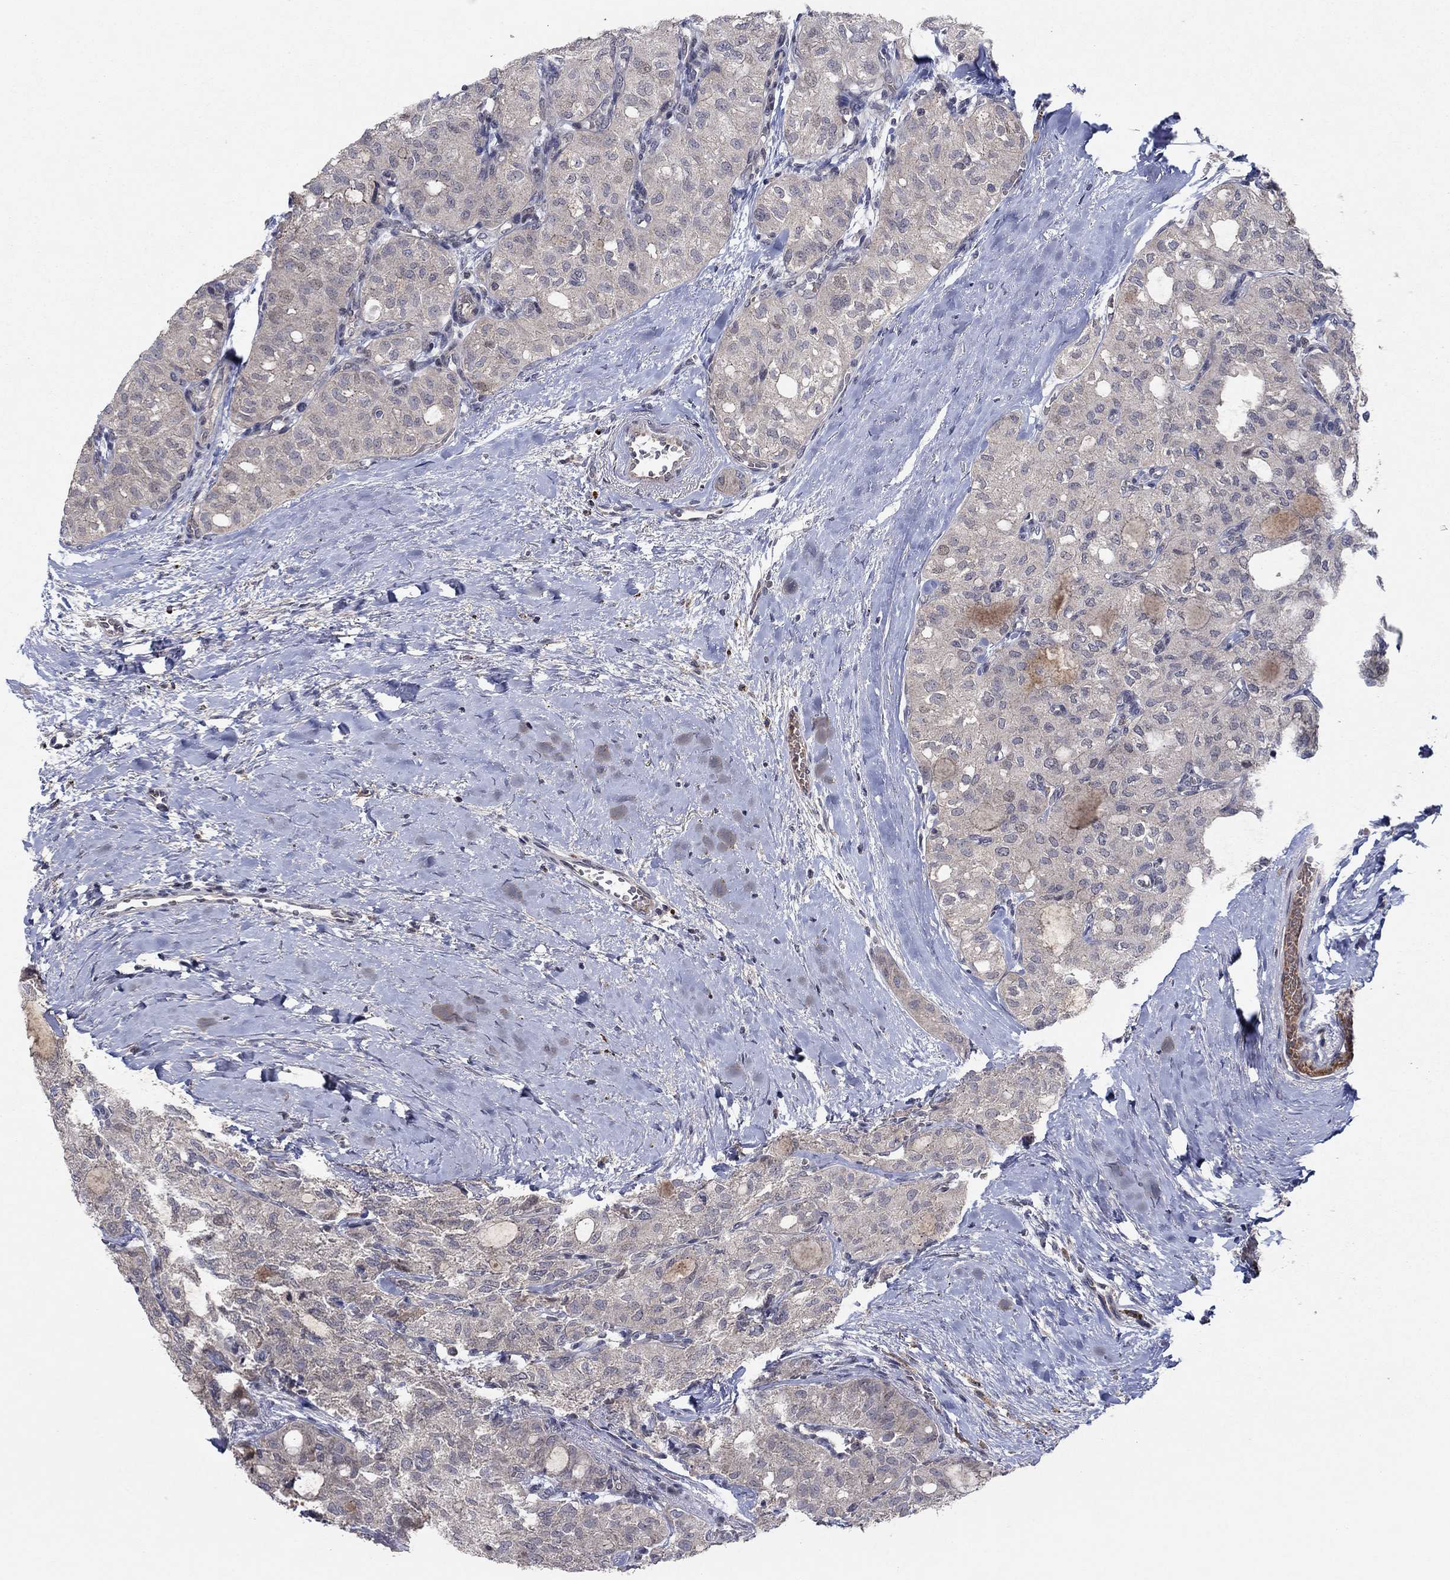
{"staining": {"intensity": "negative", "quantity": "none", "location": "none"}, "tissue": "thyroid cancer", "cell_type": "Tumor cells", "image_type": "cancer", "snomed": [{"axis": "morphology", "description": "Follicular adenoma carcinoma, NOS"}, {"axis": "topography", "description": "Thyroid gland"}], "caption": "This is a histopathology image of immunohistochemistry (IHC) staining of follicular adenoma carcinoma (thyroid), which shows no expression in tumor cells.", "gene": "IL4", "patient": {"sex": "male", "age": 75}}